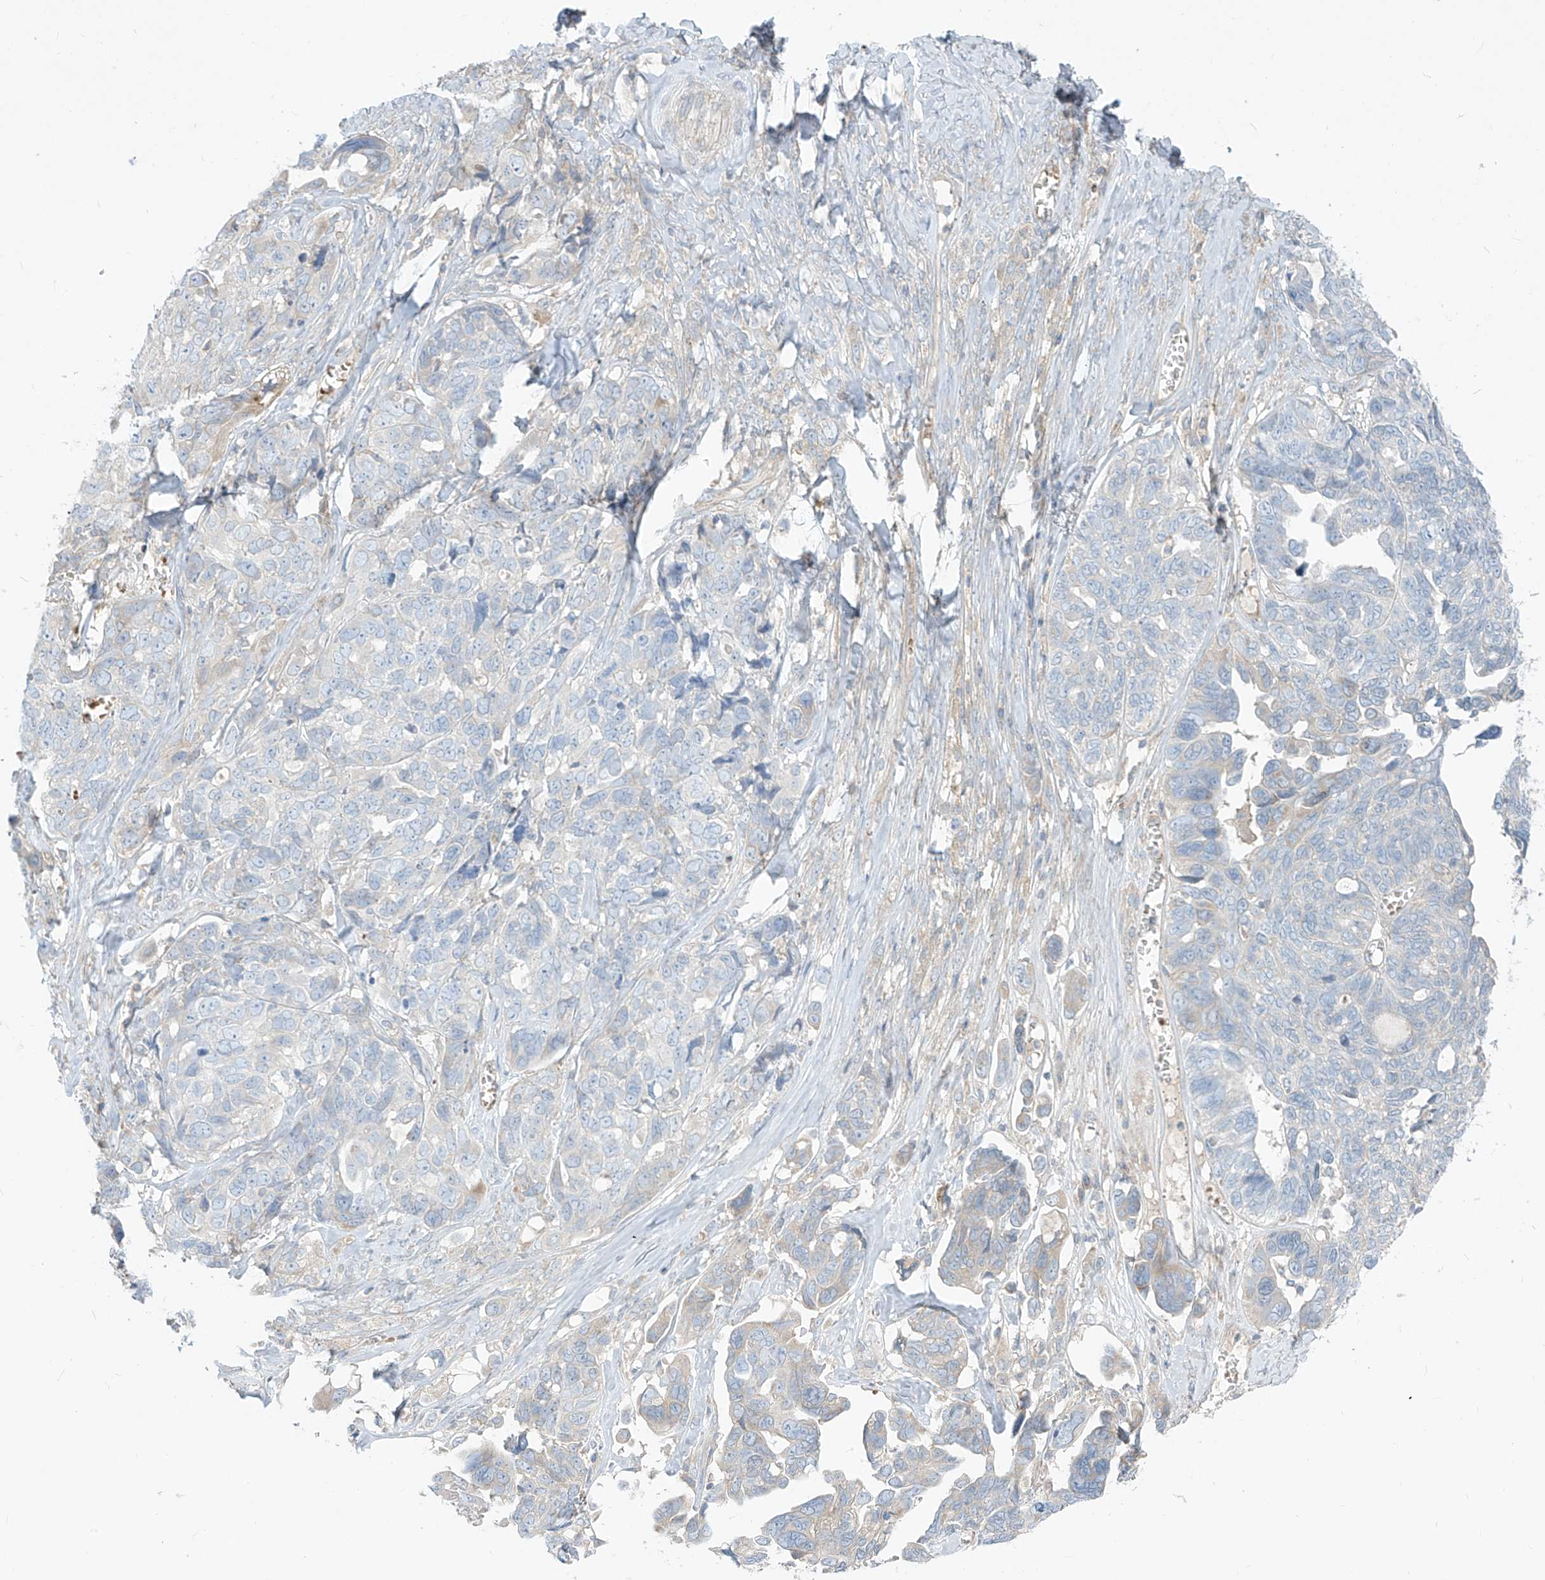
{"staining": {"intensity": "negative", "quantity": "none", "location": "none"}, "tissue": "ovarian cancer", "cell_type": "Tumor cells", "image_type": "cancer", "snomed": [{"axis": "morphology", "description": "Cystadenocarcinoma, serous, NOS"}, {"axis": "topography", "description": "Ovary"}], "caption": "Protein analysis of ovarian cancer (serous cystadenocarcinoma) shows no significant staining in tumor cells.", "gene": "DGKQ", "patient": {"sex": "female", "age": 79}}